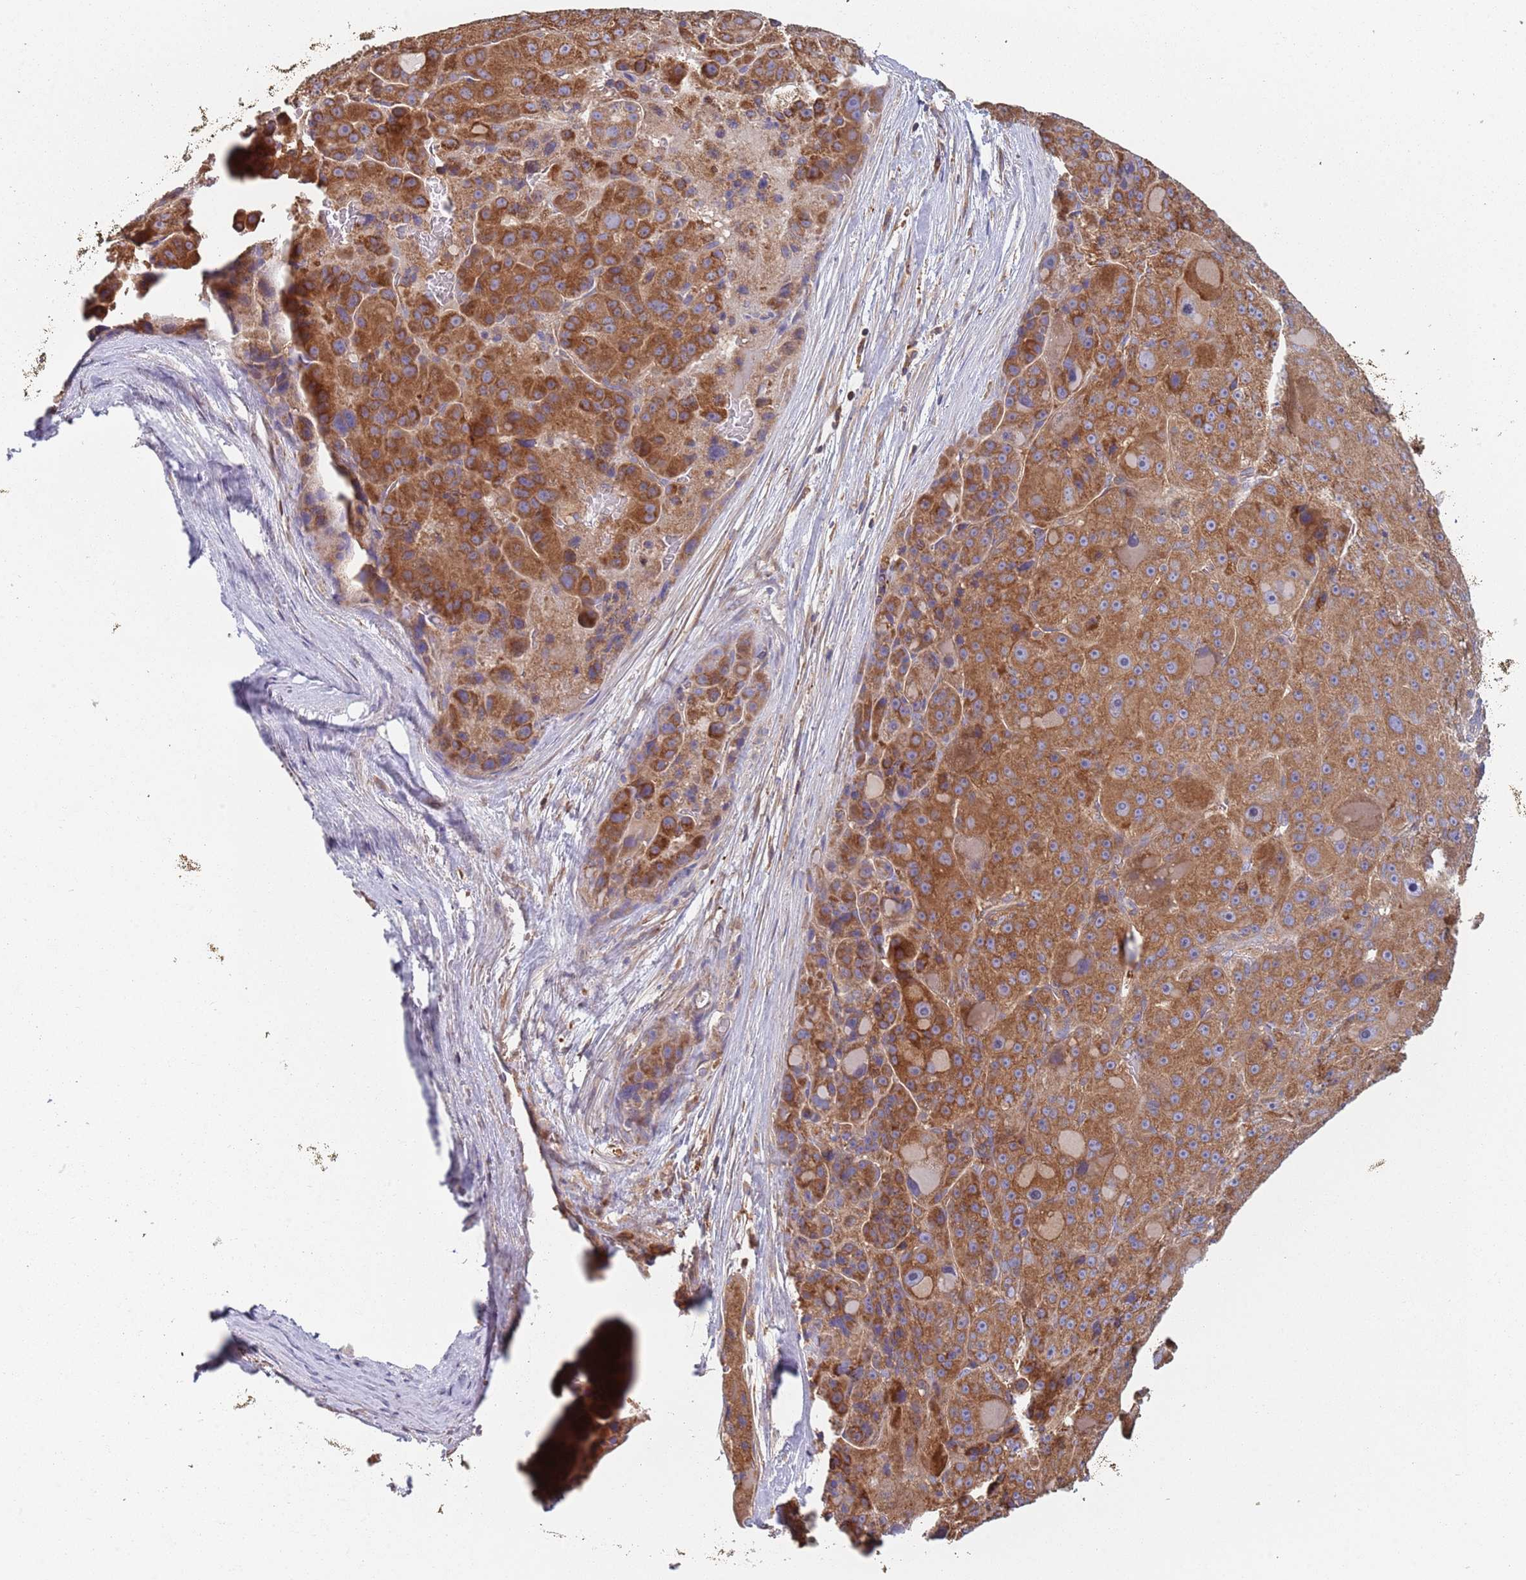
{"staining": {"intensity": "strong", "quantity": ">75%", "location": "cytoplasmic/membranous"}, "tissue": "liver cancer", "cell_type": "Tumor cells", "image_type": "cancer", "snomed": [{"axis": "morphology", "description": "Carcinoma, Hepatocellular, NOS"}, {"axis": "topography", "description": "Liver"}], "caption": "Immunohistochemistry (IHC) histopathology image of human hepatocellular carcinoma (liver) stained for a protein (brown), which exhibits high levels of strong cytoplasmic/membranous expression in about >75% of tumor cells.", "gene": "GDI2", "patient": {"sex": "male", "age": 76}}